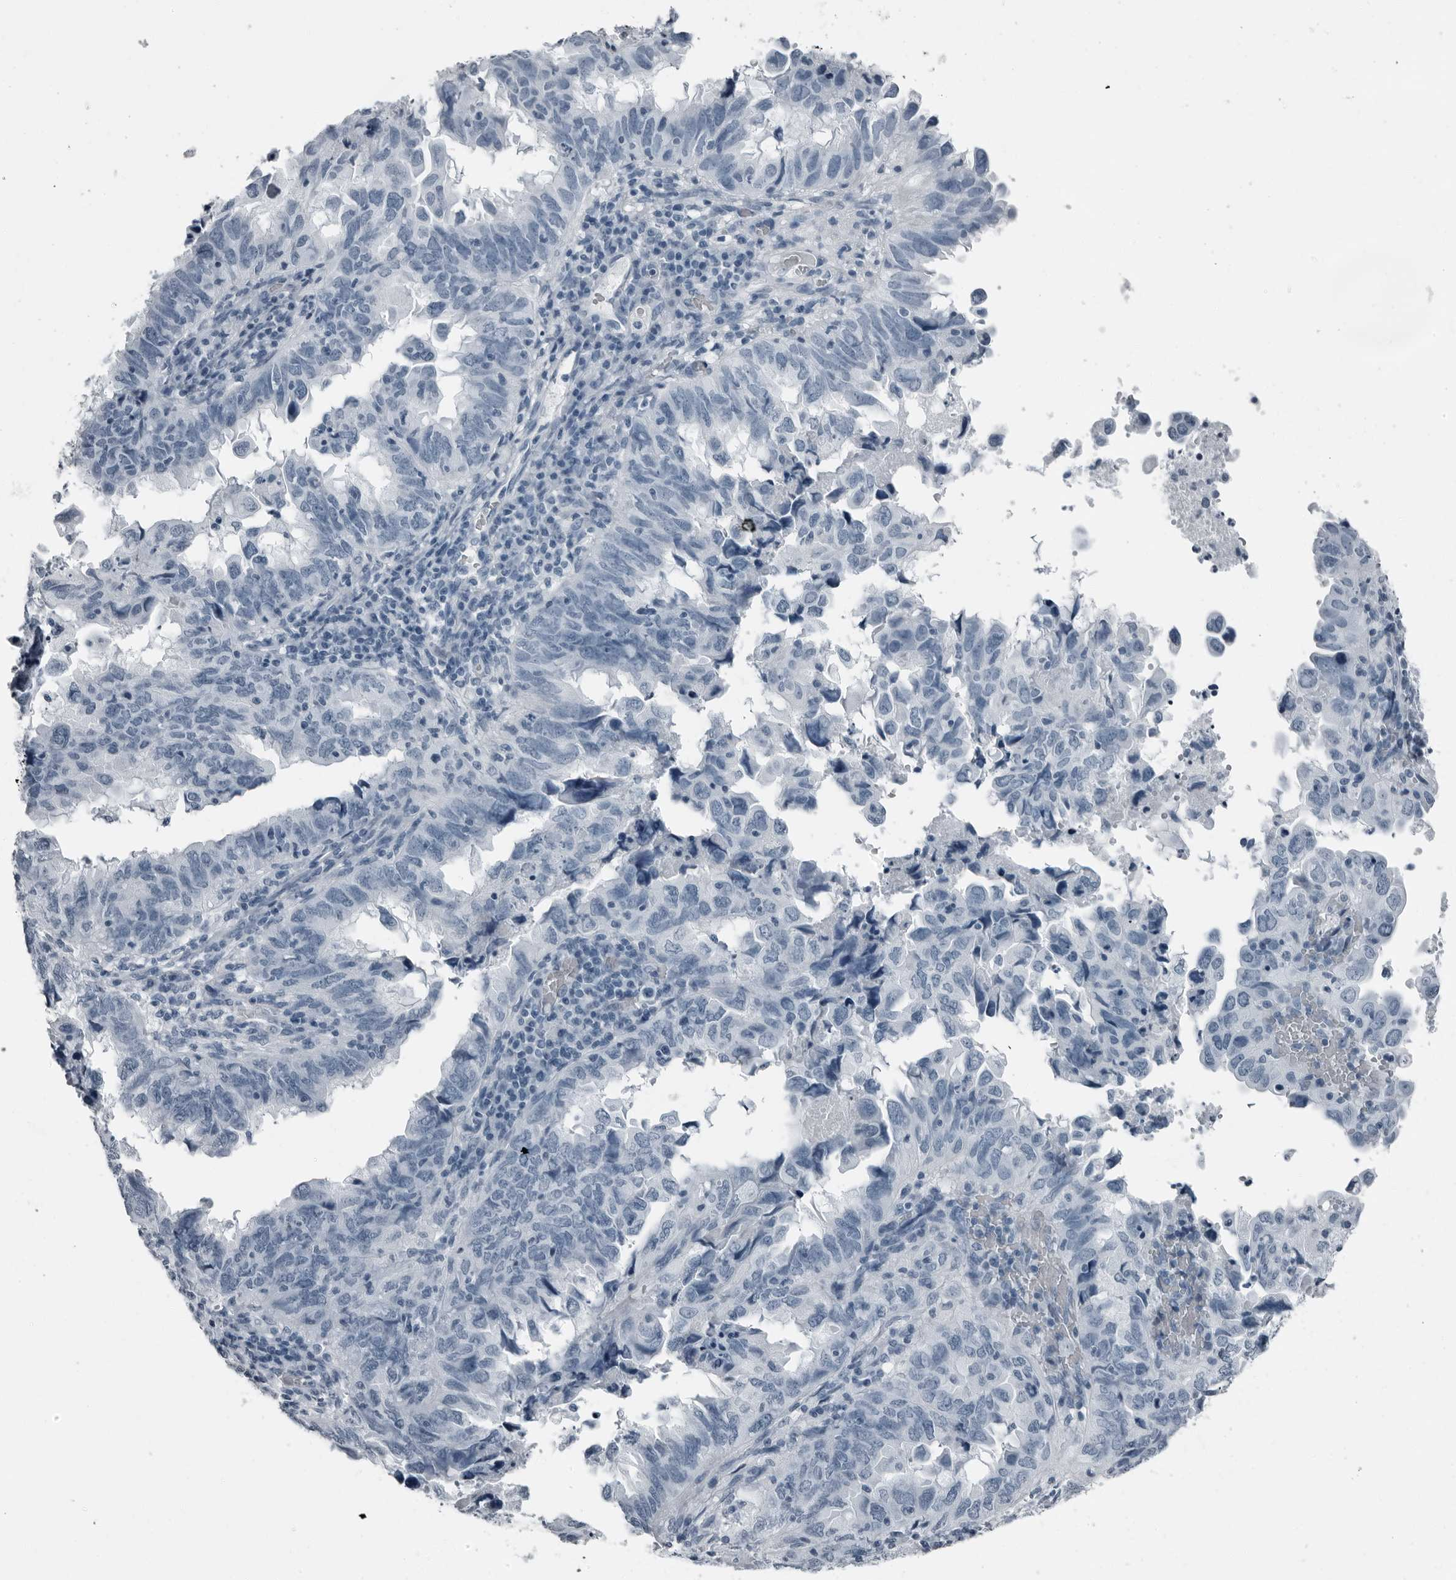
{"staining": {"intensity": "negative", "quantity": "none", "location": "none"}, "tissue": "endometrial cancer", "cell_type": "Tumor cells", "image_type": "cancer", "snomed": [{"axis": "morphology", "description": "Adenocarcinoma, NOS"}, {"axis": "topography", "description": "Uterus"}], "caption": "Protein analysis of endometrial cancer demonstrates no significant positivity in tumor cells.", "gene": "PRSS1", "patient": {"sex": "female", "age": 77}}